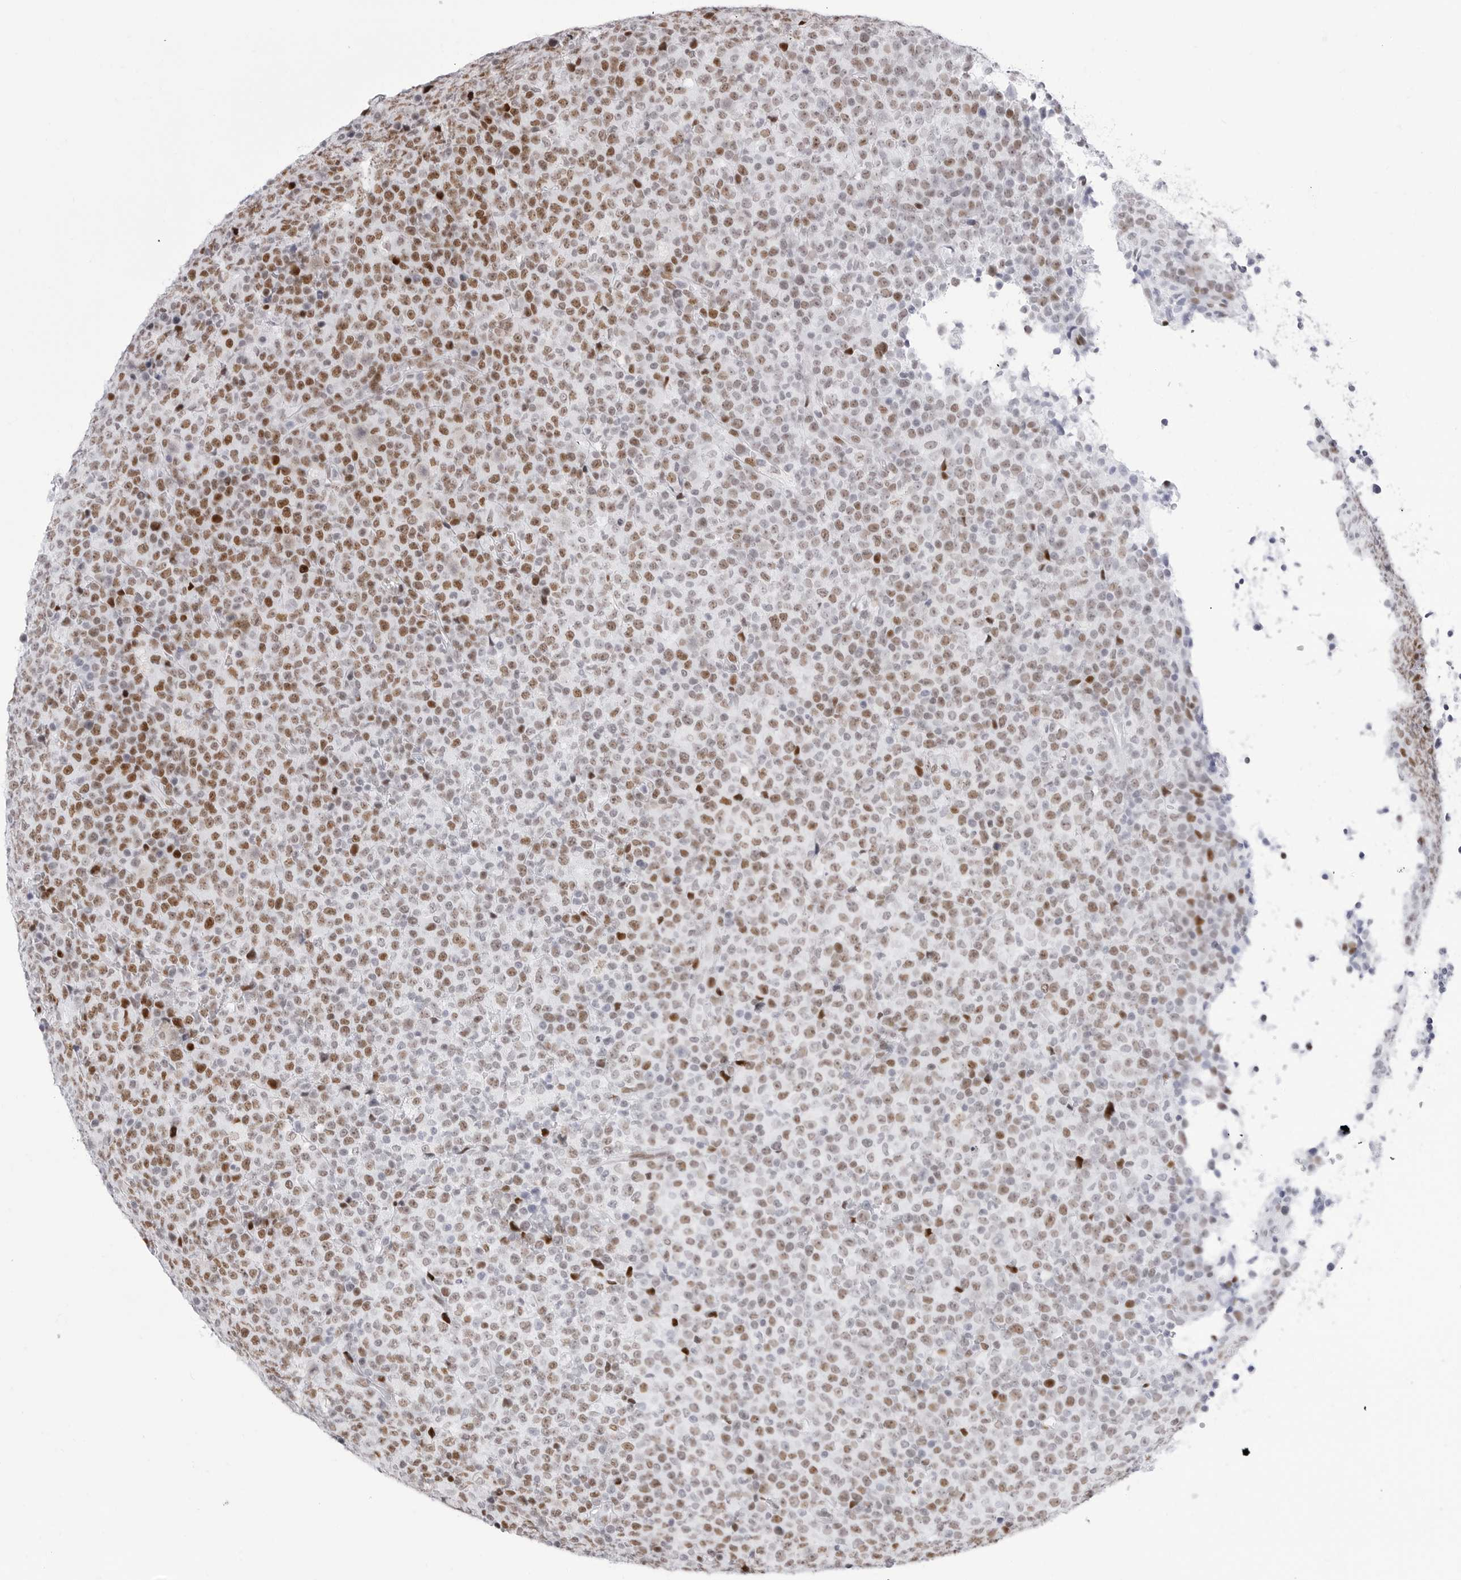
{"staining": {"intensity": "moderate", "quantity": ">75%", "location": "nuclear"}, "tissue": "lymphoma", "cell_type": "Tumor cells", "image_type": "cancer", "snomed": [{"axis": "morphology", "description": "Malignant lymphoma, non-Hodgkin's type, High grade"}, {"axis": "topography", "description": "Lymph node"}], "caption": "Protein staining of lymphoma tissue exhibits moderate nuclear staining in about >75% of tumor cells.", "gene": "NASP", "patient": {"sex": "male", "age": 13}}